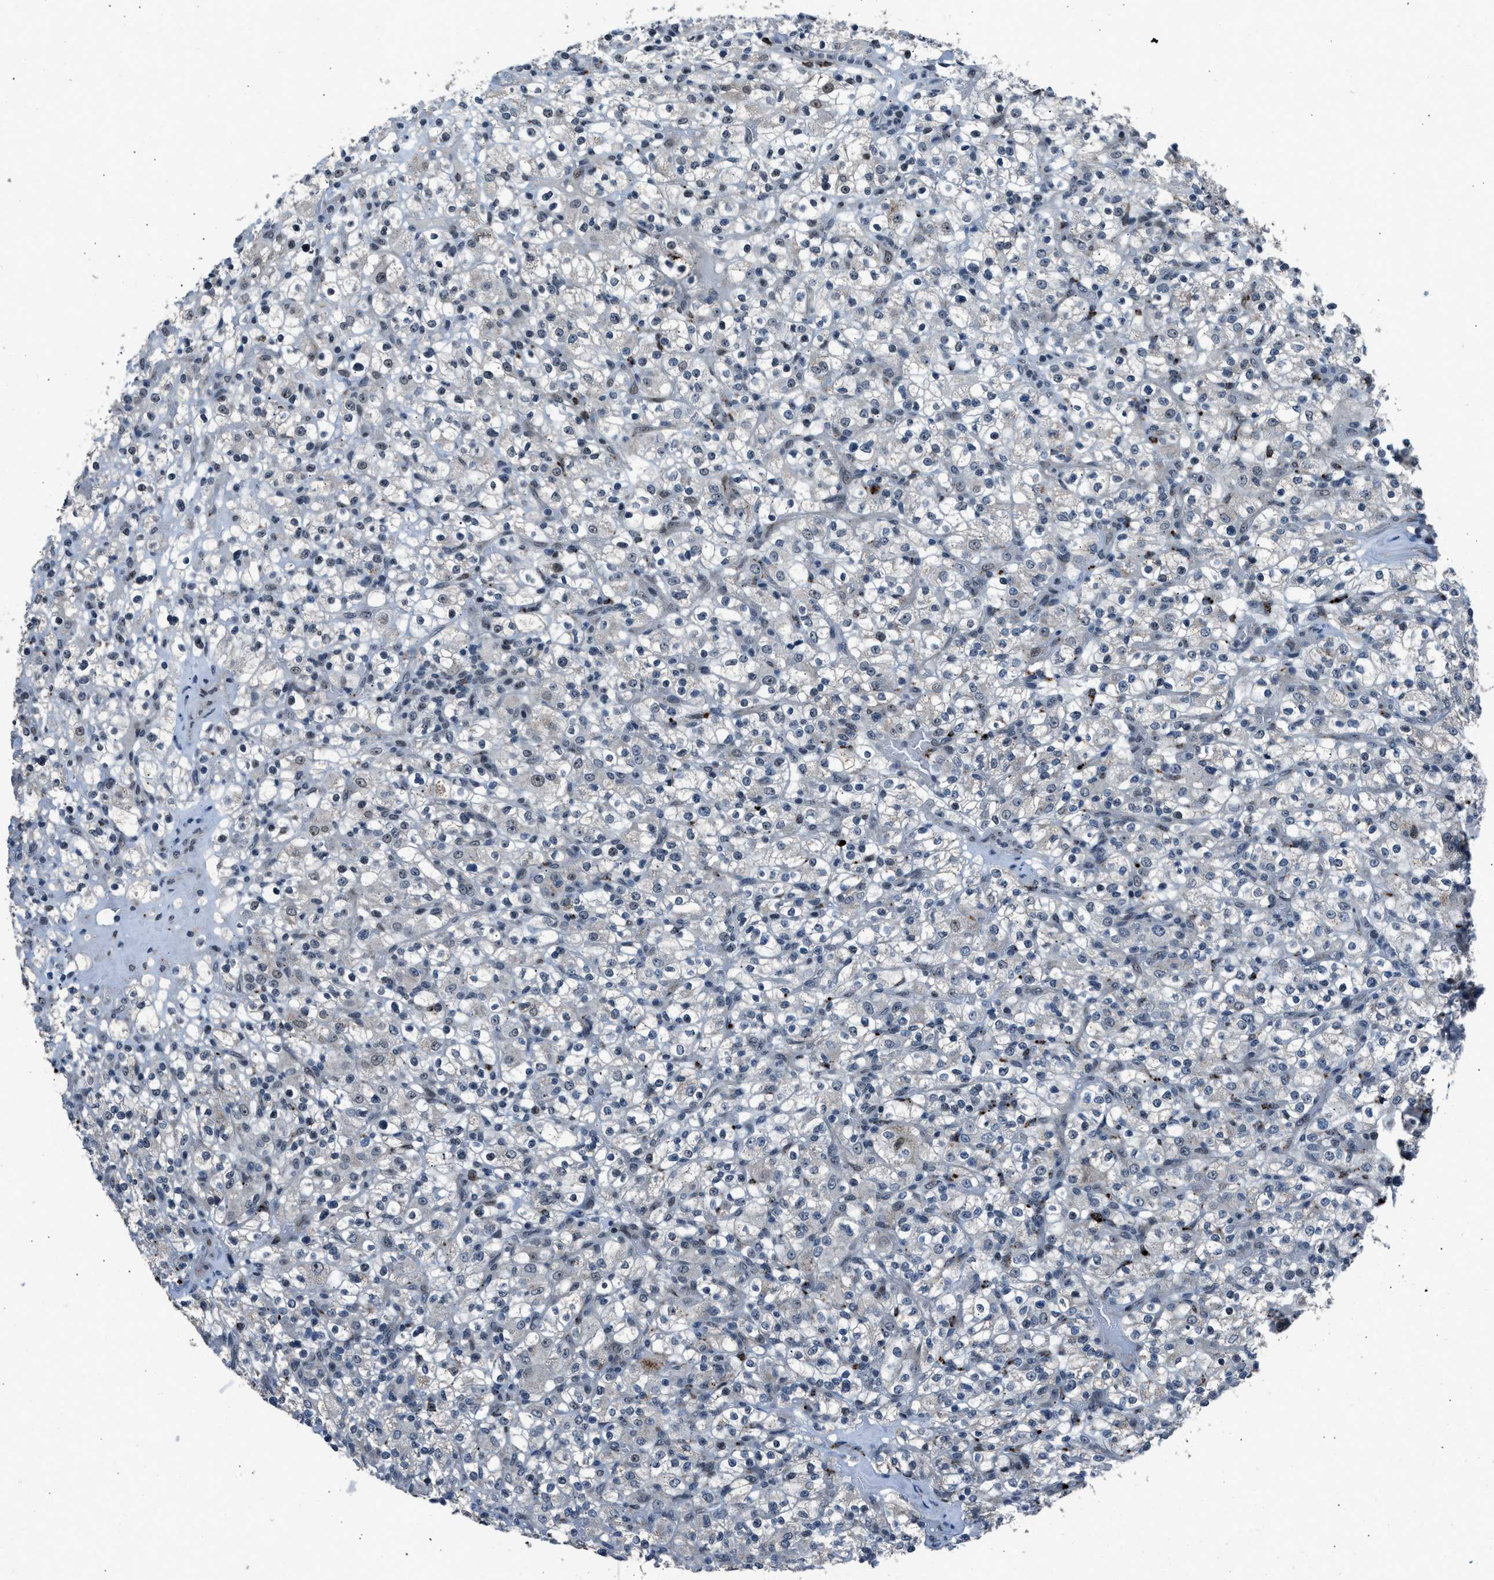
{"staining": {"intensity": "negative", "quantity": "none", "location": "none"}, "tissue": "renal cancer", "cell_type": "Tumor cells", "image_type": "cancer", "snomed": [{"axis": "morphology", "description": "Normal tissue, NOS"}, {"axis": "morphology", "description": "Adenocarcinoma, NOS"}, {"axis": "topography", "description": "Kidney"}], "caption": "This photomicrograph is of adenocarcinoma (renal) stained with IHC to label a protein in brown with the nuclei are counter-stained blue. There is no staining in tumor cells. (Stains: DAB immunohistochemistry with hematoxylin counter stain, Microscopy: brightfield microscopy at high magnification).", "gene": "ADCY1", "patient": {"sex": "female", "age": 72}}